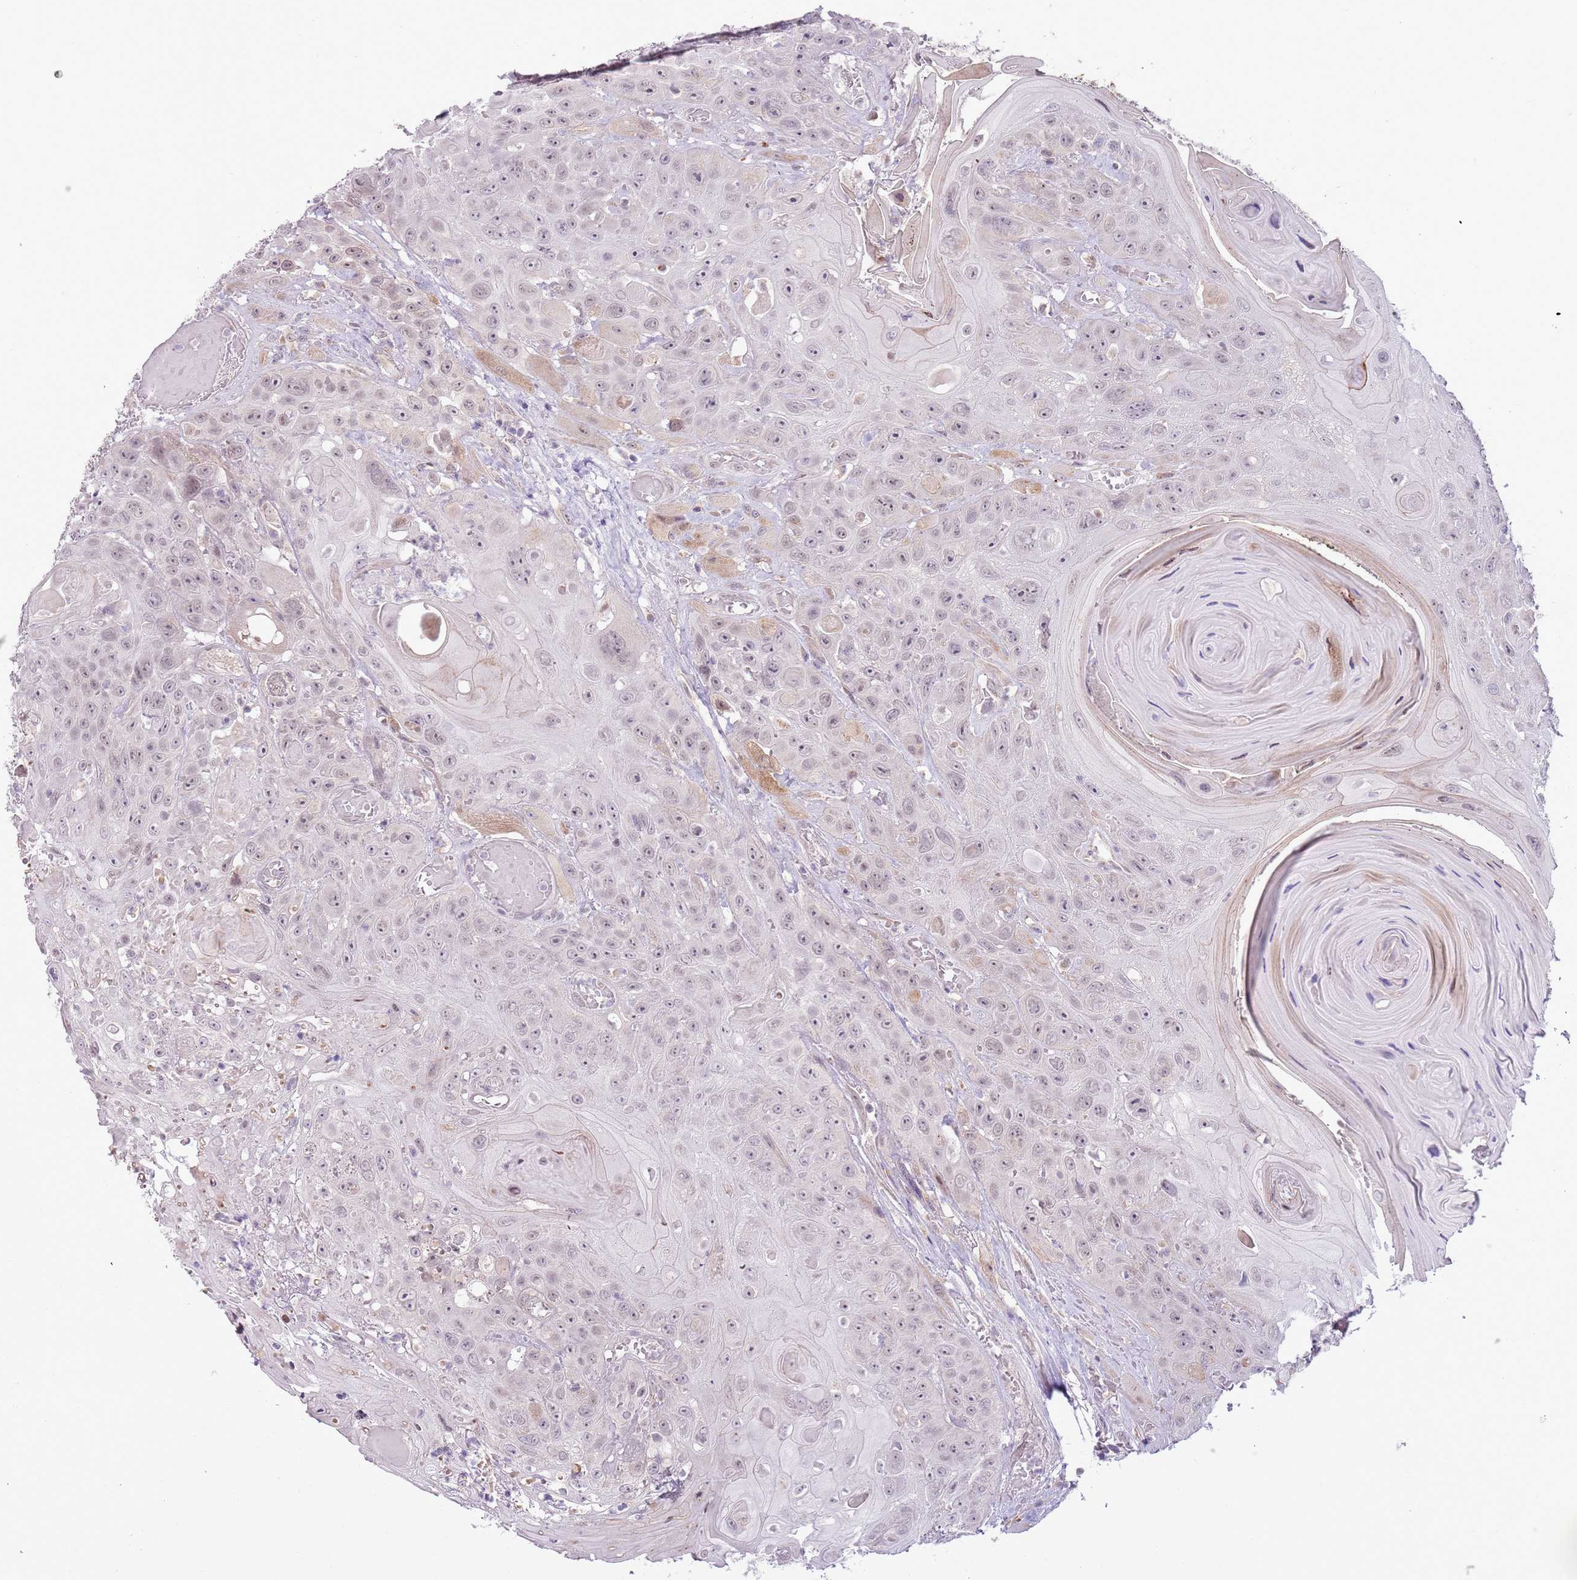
{"staining": {"intensity": "weak", "quantity": "<25%", "location": "nuclear"}, "tissue": "head and neck cancer", "cell_type": "Tumor cells", "image_type": "cancer", "snomed": [{"axis": "morphology", "description": "Squamous cell carcinoma, NOS"}, {"axis": "topography", "description": "Head-Neck"}], "caption": "The histopathology image exhibits no significant positivity in tumor cells of head and neck cancer (squamous cell carcinoma).", "gene": "MLLT11", "patient": {"sex": "female", "age": 59}}